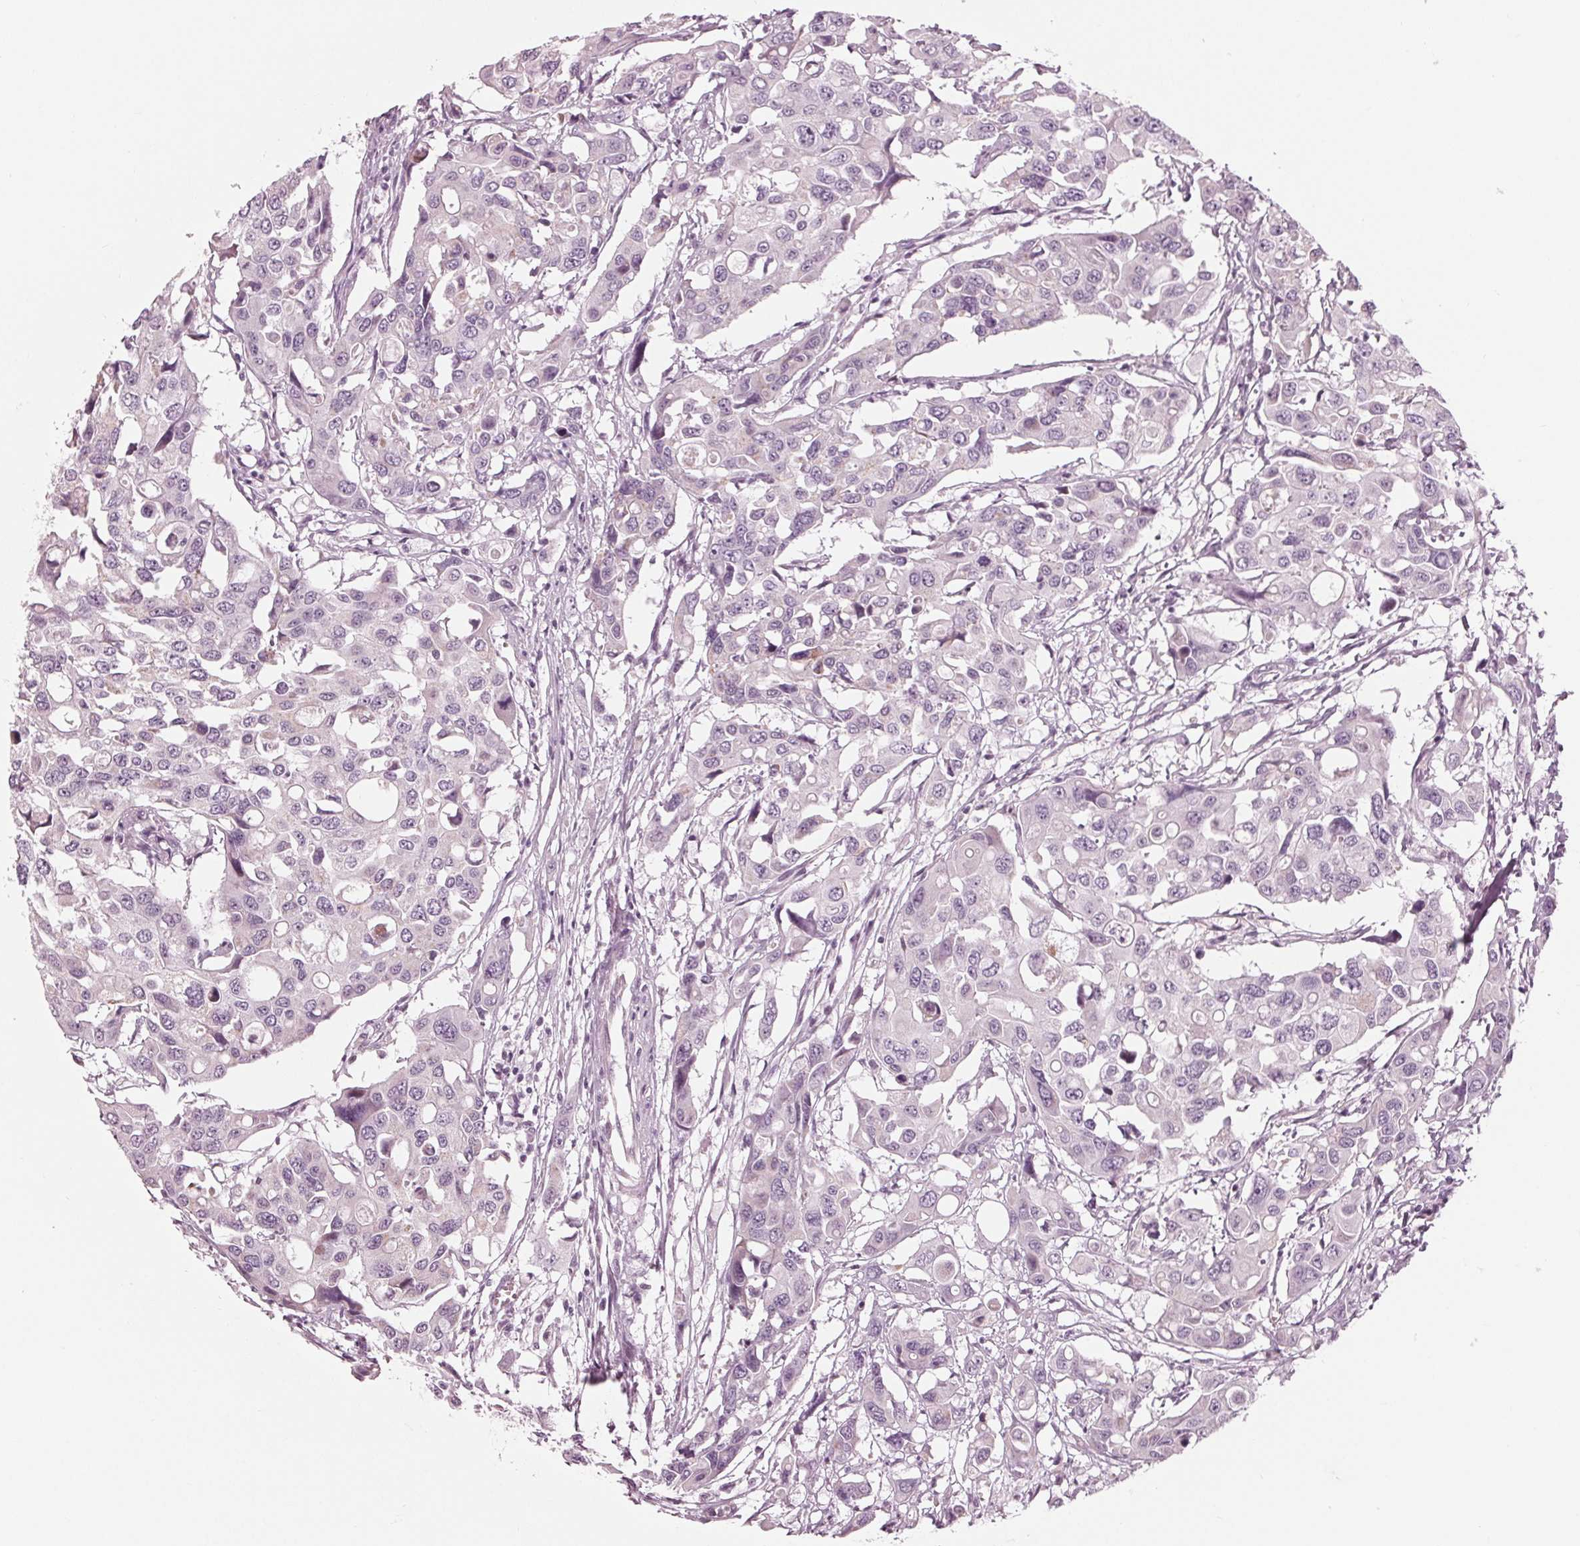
{"staining": {"intensity": "negative", "quantity": "none", "location": "none"}, "tissue": "colorectal cancer", "cell_type": "Tumor cells", "image_type": "cancer", "snomed": [{"axis": "morphology", "description": "Adenocarcinoma, NOS"}, {"axis": "topography", "description": "Colon"}], "caption": "IHC of human colorectal adenocarcinoma reveals no expression in tumor cells.", "gene": "CLN6", "patient": {"sex": "male", "age": 77}}